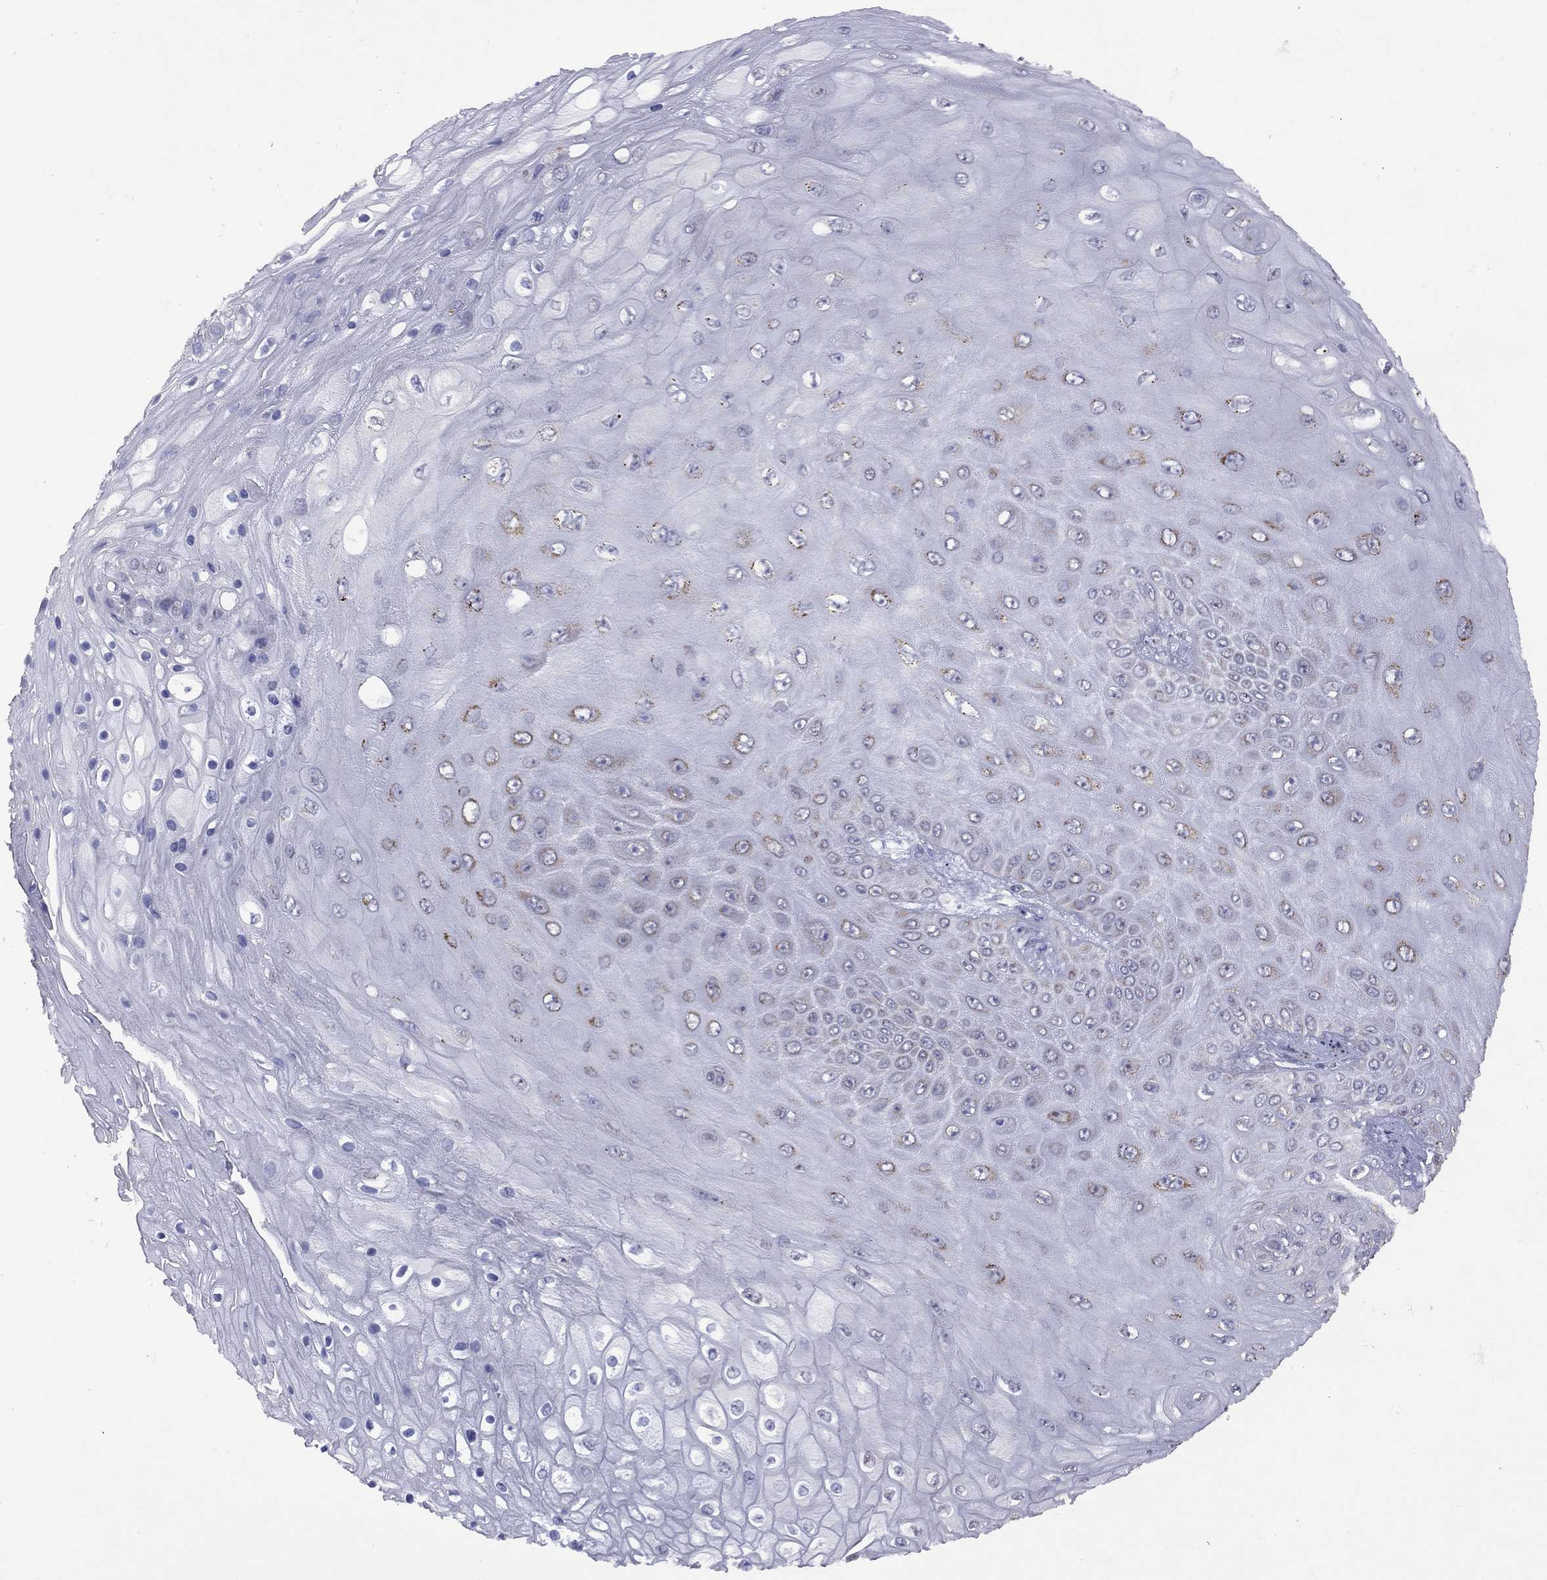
{"staining": {"intensity": "negative", "quantity": "none", "location": "none"}, "tissue": "skin cancer", "cell_type": "Tumor cells", "image_type": "cancer", "snomed": [{"axis": "morphology", "description": "Squamous cell carcinoma, NOS"}, {"axis": "topography", "description": "Skin"}], "caption": "Immunohistochemical staining of human skin cancer (squamous cell carcinoma) displays no significant expression in tumor cells.", "gene": "NDUFB1", "patient": {"sex": "male", "age": 62}}